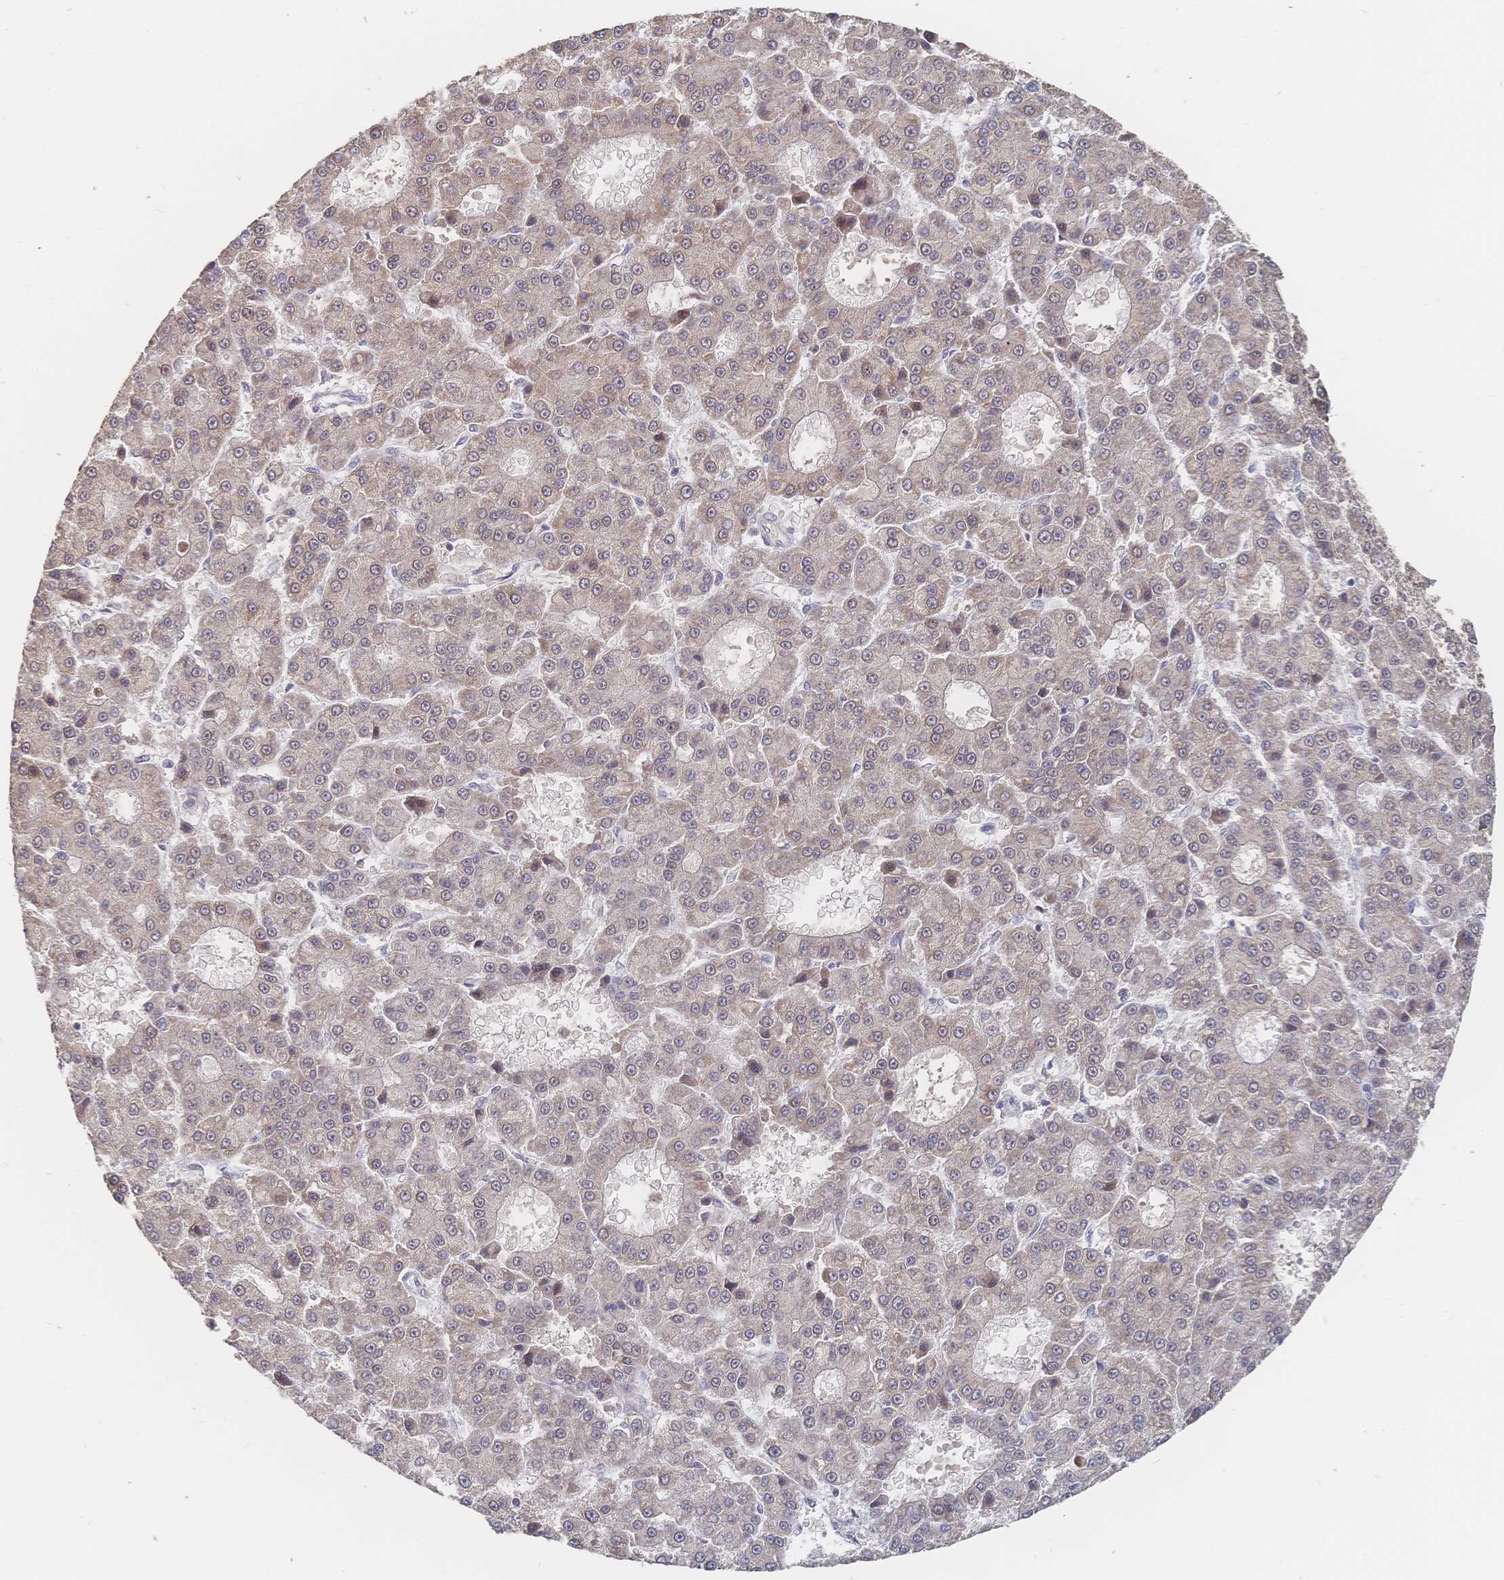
{"staining": {"intensity": "weak", "quantity": "25%-75%", "location": "cytoplasmic/membranous"}, "tissue": "liver cancer", "cell_type": "Tumor cells", "image_type": "cancer", "snomed": [{"axis": "morphology", "description": "Carcinoma, Hepatocellular, NOS"}, {"axis": "topography", "description": "Liver"}], "caption": "Protein staining of hepatocellular carcinoma (liver) tissue reveals weak cytoplasmic/membranous expression in approximately 25%-75% of tumor cells. (Stains: DAB (3,3'-diaminobenzidine) in brown, nuclei in blue, Microscopy: brightfield microscopy at high magnification).", "gene": "LRP5", "patient": {"sex": "male", "age": 70}}